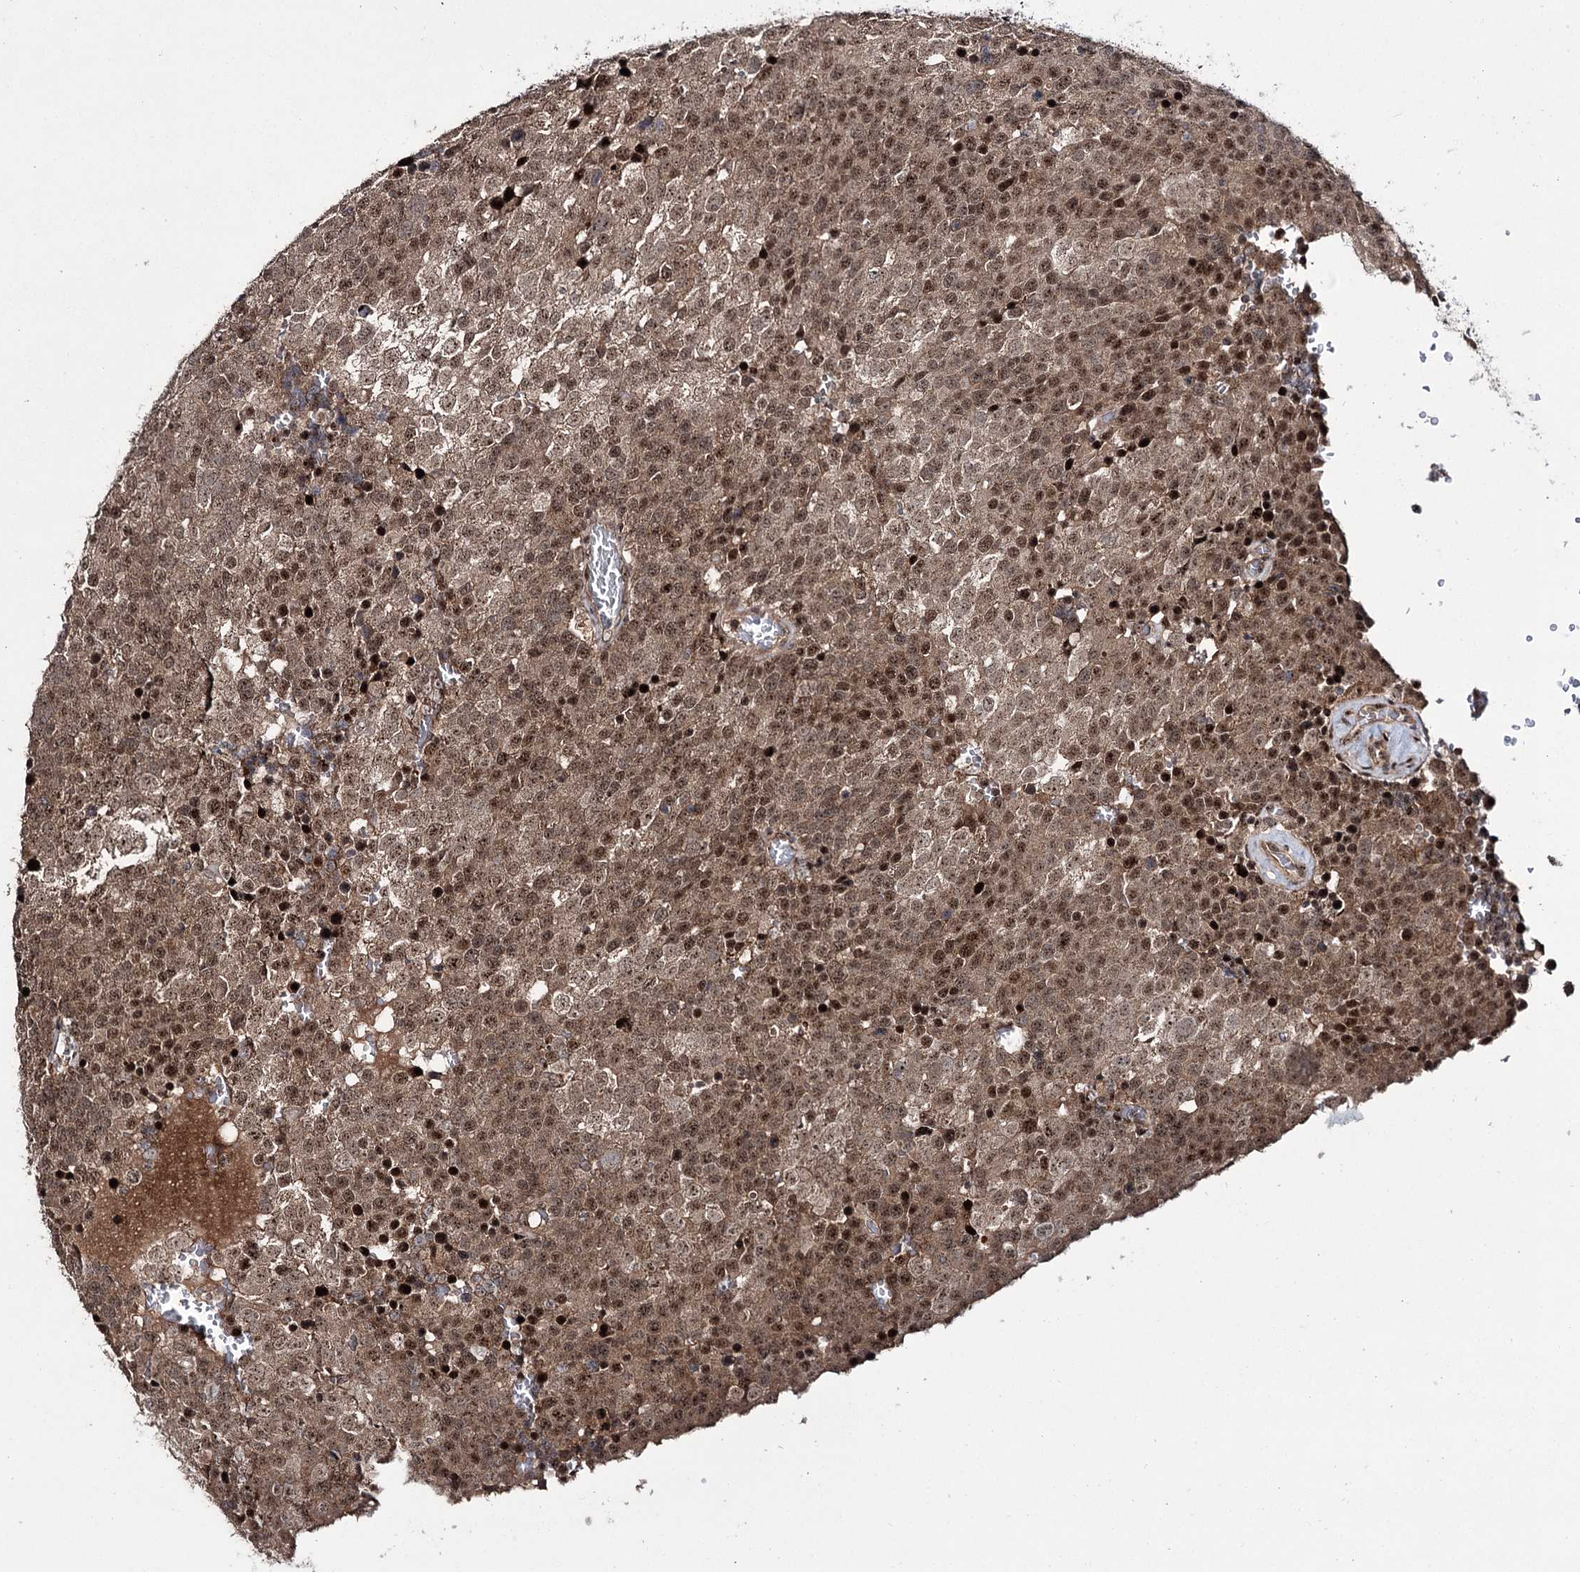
{"staining": {"intensity": "moderate", "quantity": ">75%", "location": "cytoplasmic/membranous,nuclear"}, "tissue": "testis cancer", "cell_type": "Tumor cells", "image_type": "cancer", "snomed": [{"axis": "morphology", "description": "Seminoma, NOS"}, {"axis": "topography", "description": "Testis"}], "caption": "About >75% of tumor cells in testis cancer (seminoma) reveal moderate cytoplasmic/membranous and nuclear protein expression as visualized by brown immunohistochemical staining.", "gene": "MKNK2", "patient": {"sex": "male", "age": 71}}